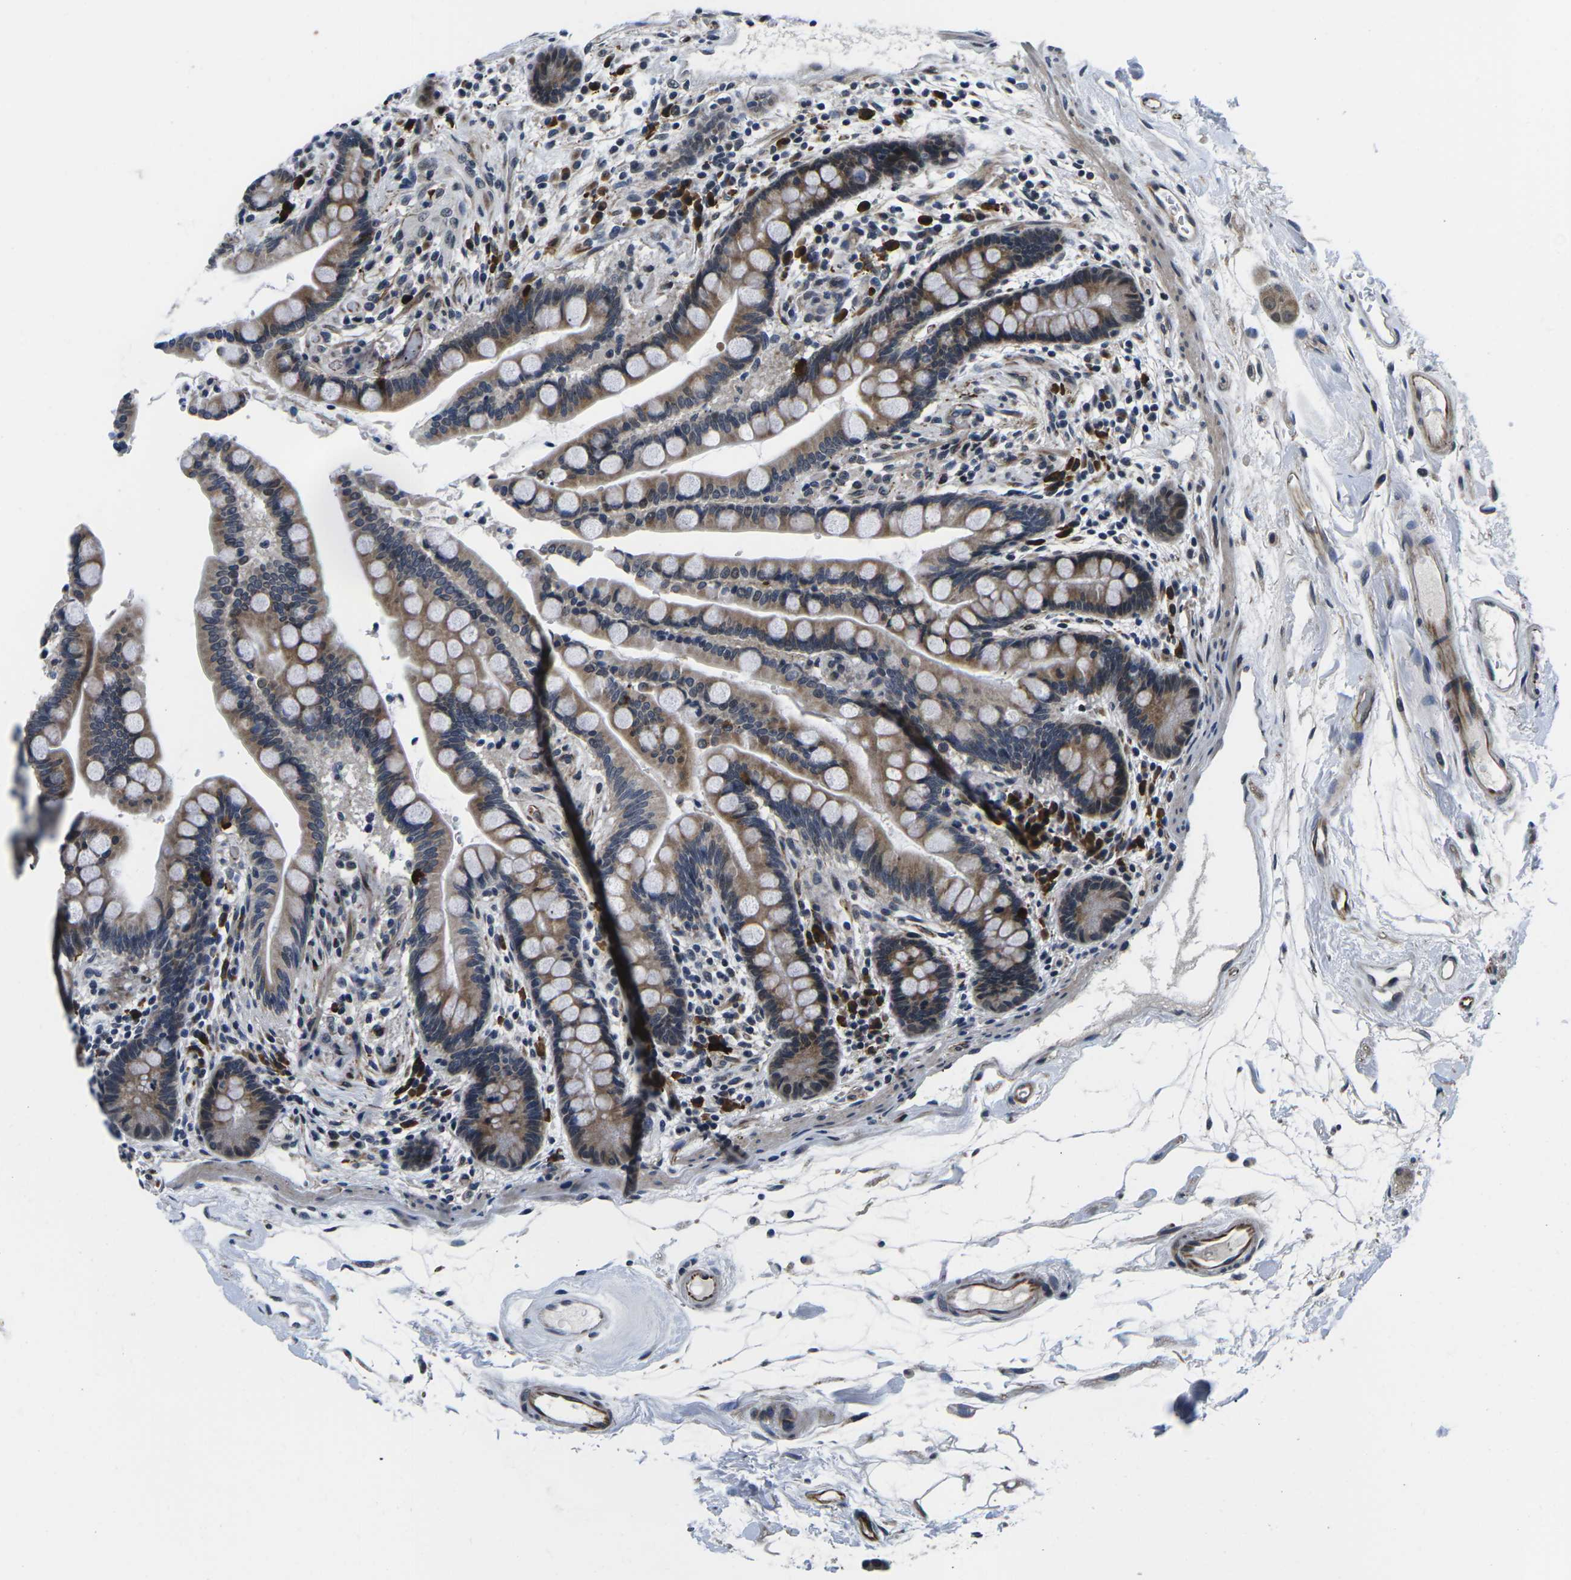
{"staining": {"intensity": "moderate", "quantity": "25%-75%", "location": "cytoplasmic/membranous"}, "tissue": "colon", "cell_type": "Endothelial cells", "image_type": "normal", "snomed": [{"axis": "morphology", "description": "Normal tissue, NOS"}, {"axis": "topography", "description": "Colon"}], "caption": "Endothelial cells exhibit moderate cytoplasmic/membranous expression in approximately 25%-75% of cells in unremarkable colon. Using DAB (3,3'-diaminobenzidine) (brown) and hematoxylin (blue) stains, captured at high magnification using brightfield microscopy.", "gene": "CCNE1", "patient": {"sex": "male", "age": 73}}